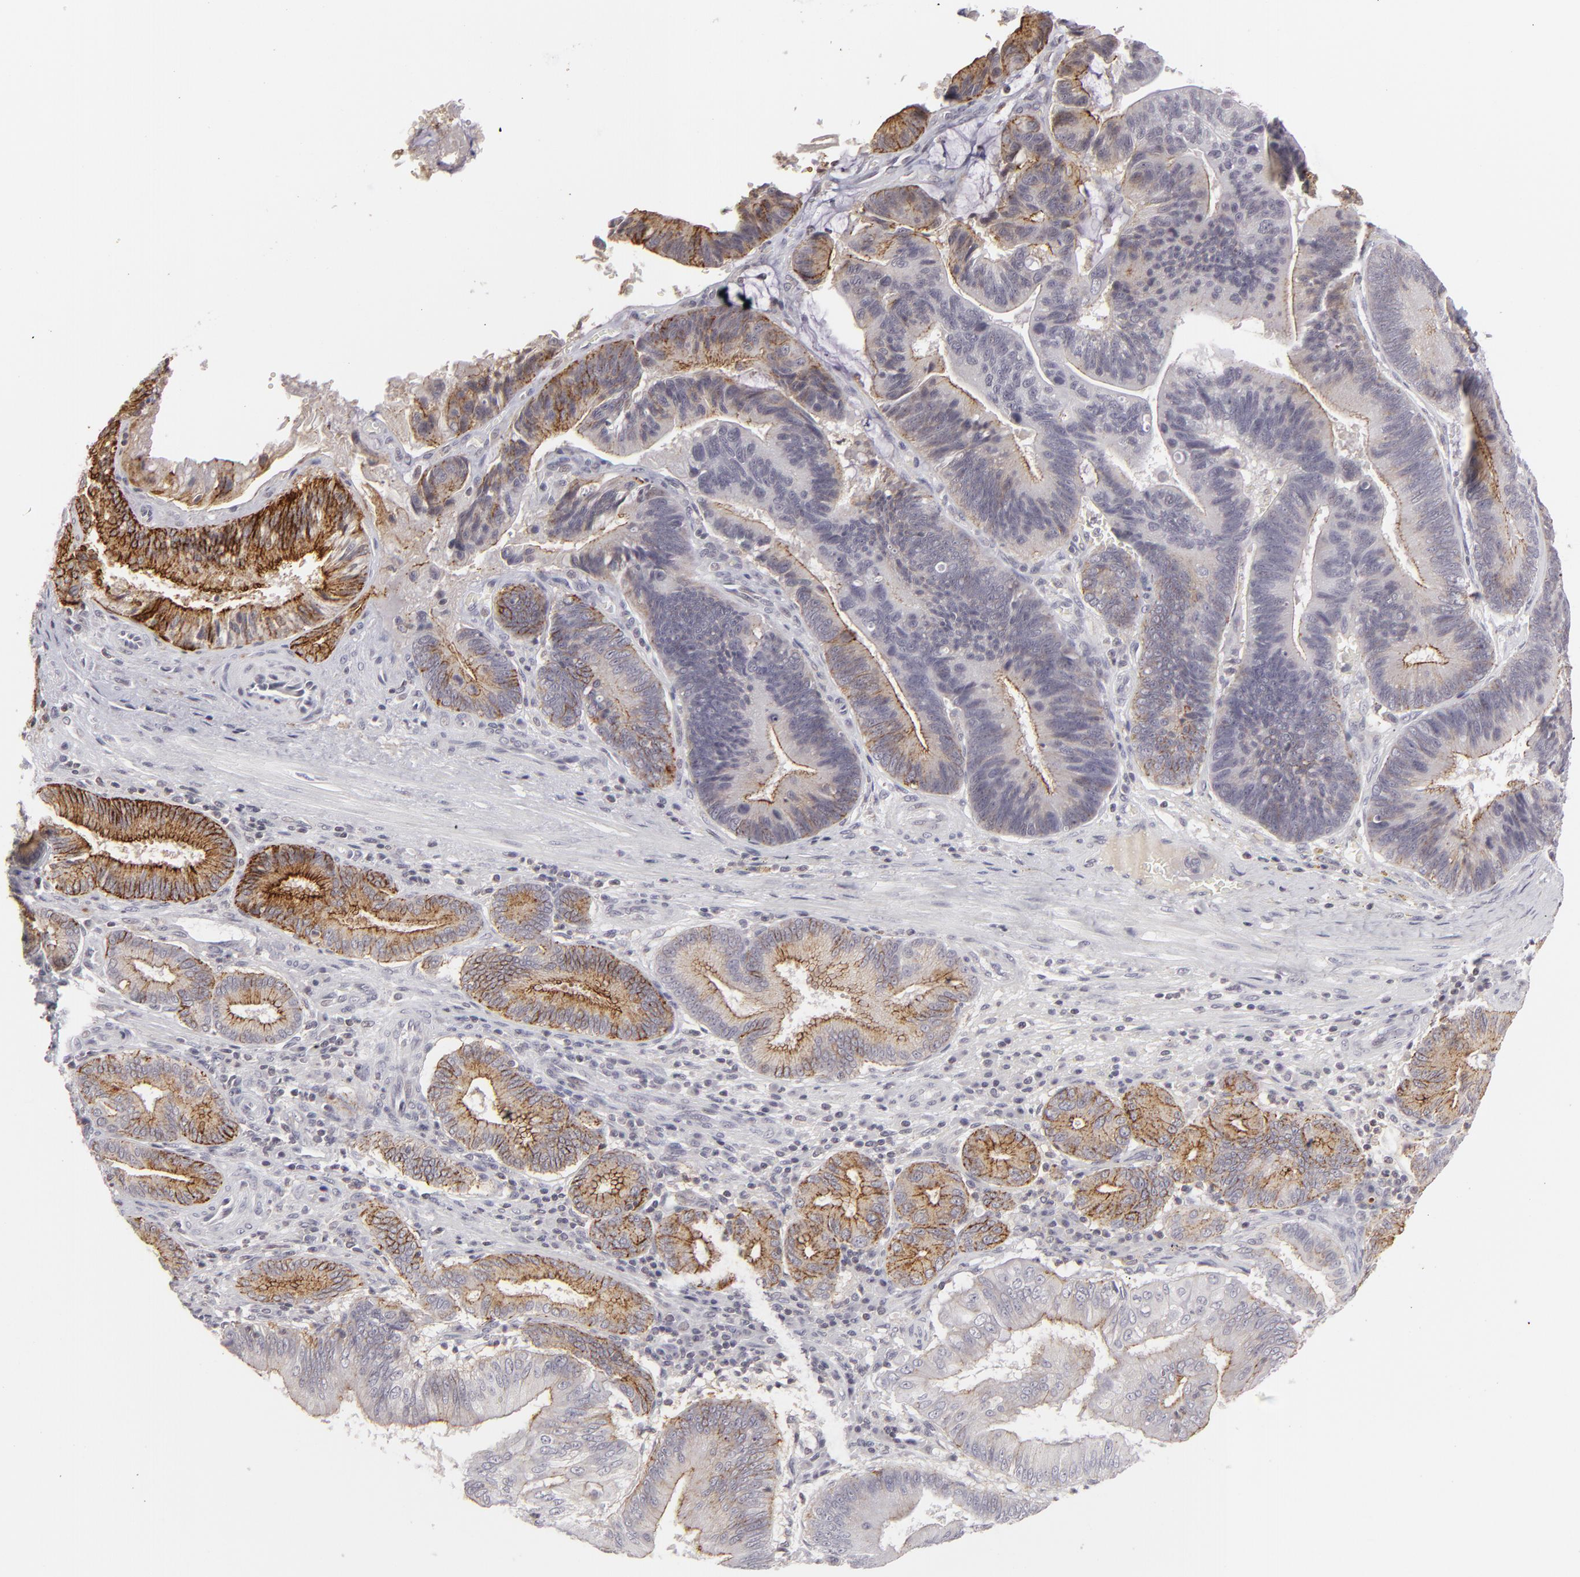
{"staining": {"intensity": "moderate", "quantity": "<25%", "location": "cytoplasmic/membranous"}, "tissue": "pancreatic cancer", "cell_type": "Tumor cells", "image_type": "cancer", "snomed": [{"axis": "morphology", "description": "Adenocarcinoma, NOS"}, {"axis": "topography", "description": "Pancreas"}], "caption": "Adenocarcinoma (pancreatic) stained with a protein marker reveals moderate staining in tumor cells.", "gene": "CLDN2", "patient": {"sex": "male", "age": 82}}